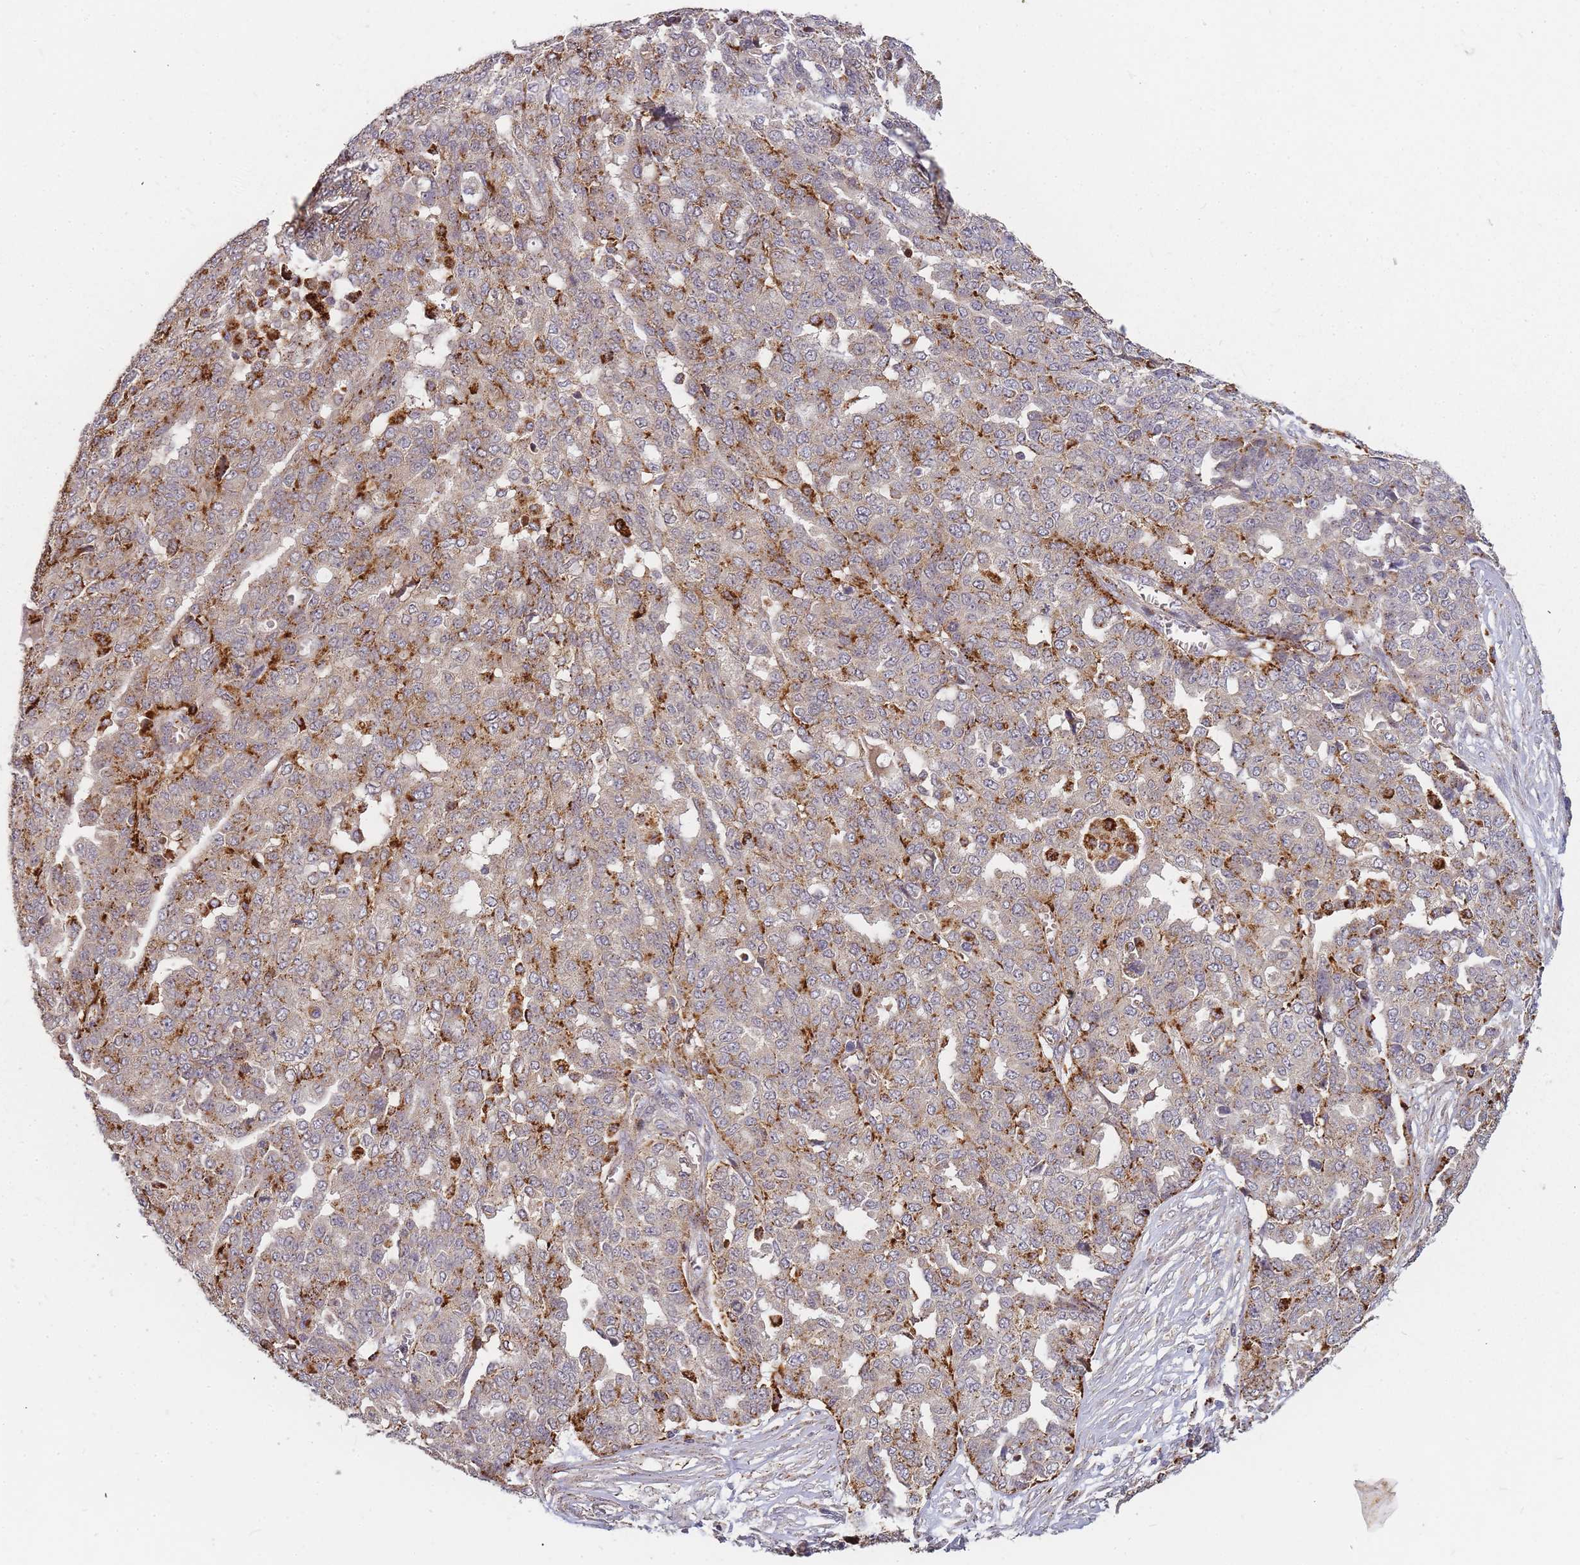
{"staining": {"intensity": "moderate", "quantity": ">75%", "location": "cytoplasmic/membranous"}, "tissue": "ovarian cancer", "cell_type": "Tumor cells", "image_type": "cancer", "snomed": [{"axis": "morphology", "description": "Cystadenocarcinoma, serous, NOS"}, {"axis": "topography", "description": "Soft tissue"}, {"axis": "topography", "description": "Ovary"}], "caption": "Protein expression analysis of human serous cystadenocarcinoma (ovarian) reveals moderate cytoplasmic/membranous staining in about >75% of tumor cells.", "gene": "ATG5", "patient": {"sex": "female", "age": 57}}